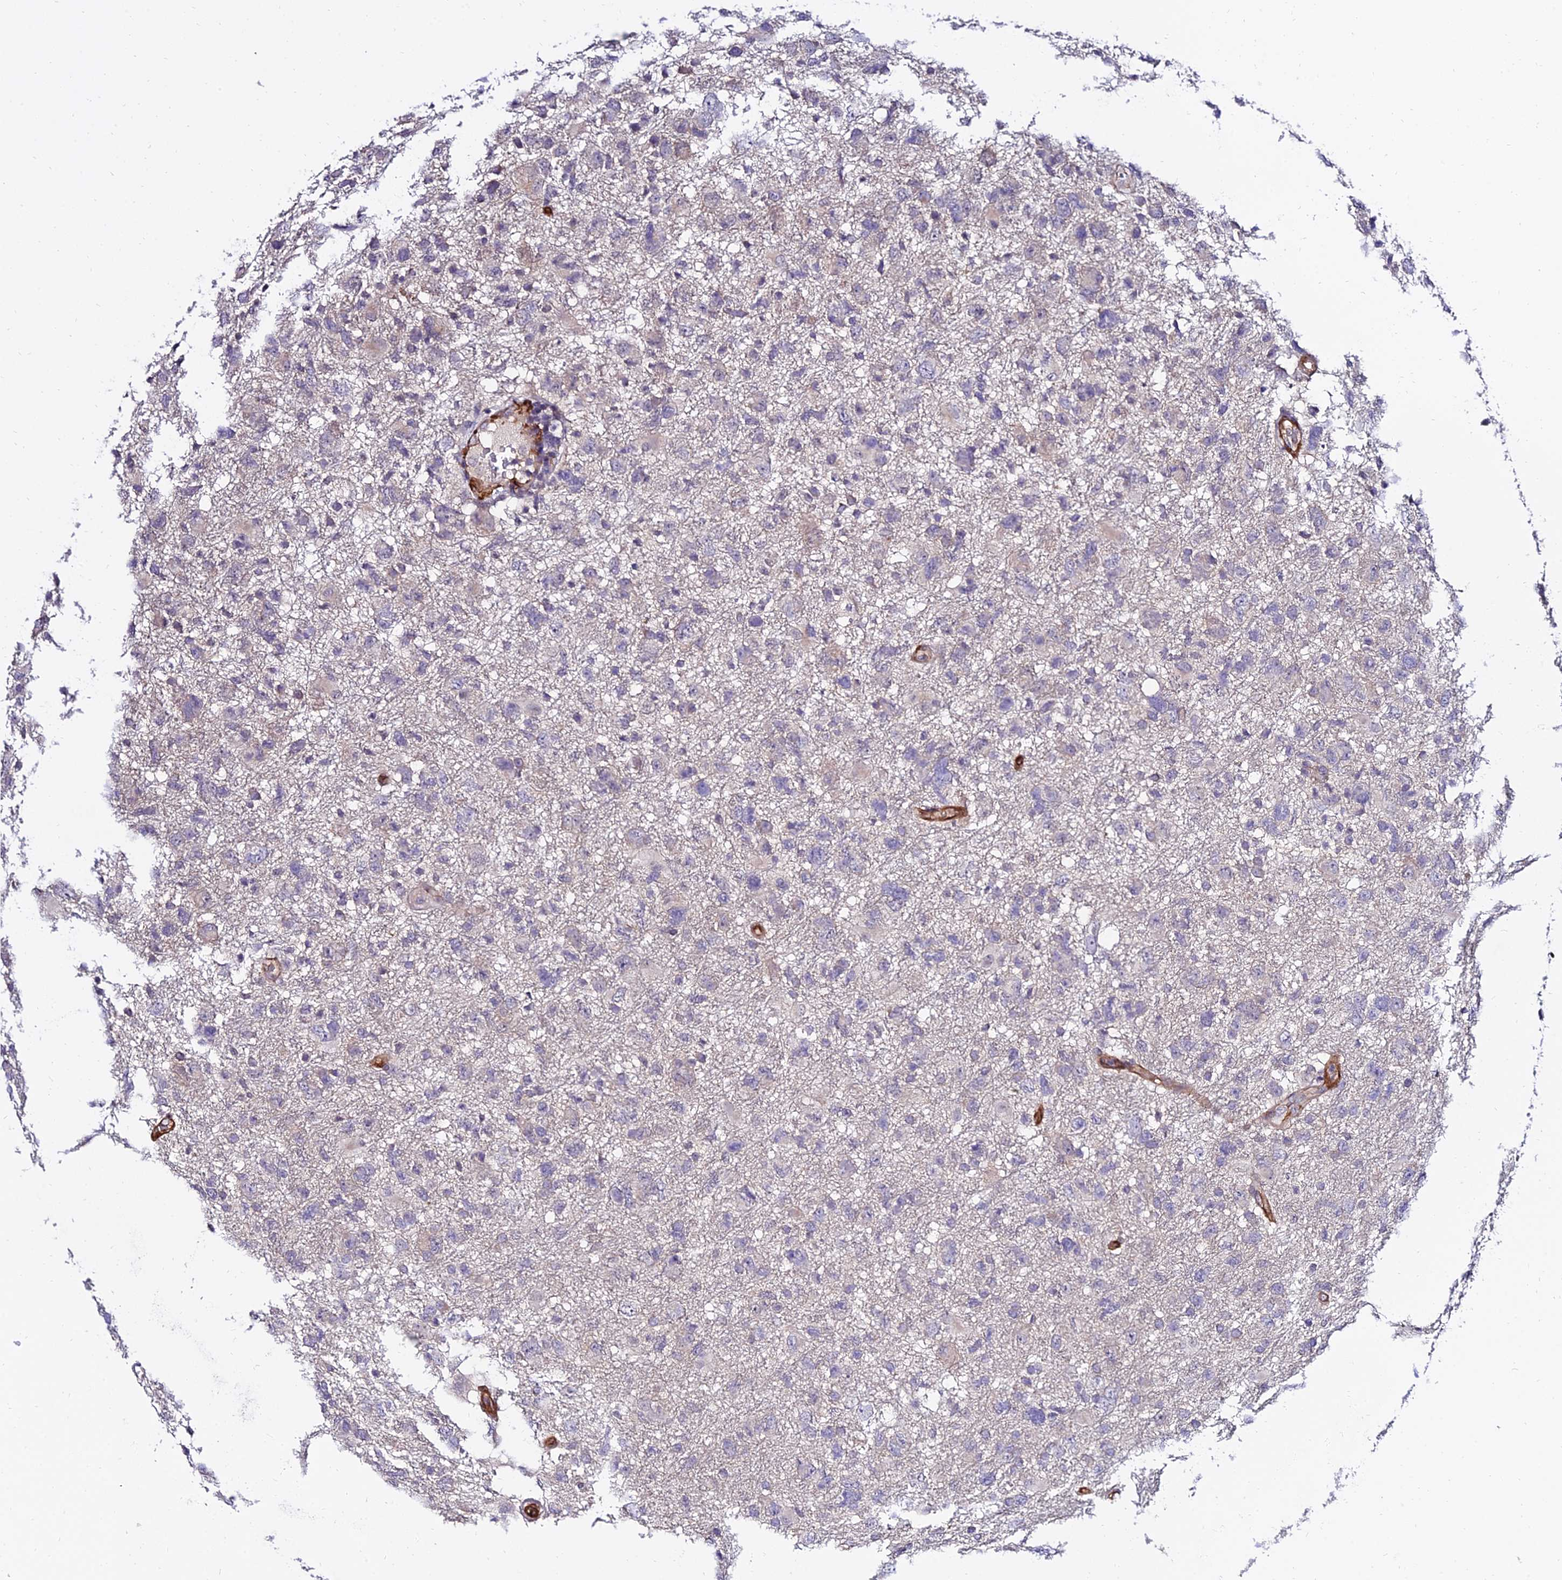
{"staining": {"intensity": "weak", "quantity": "<25%", "location": "cytoplasmic/membranous"}, "tissue": "glioma", "cell_type": "Tumor cells", "image_type": "cancer", "snomed": [{"axis": "morphology", "description": "Glioma, malignant, High grade"}, {"axis": "topography", "description": "Brain"}], "caption": "High magnification brightfield microscopy of malignant glioma (high-grade) stained with DAB (brown) and counterstained with hematoxylin (blue): tumor cells show no significant expression.", "gene": "ALDH3B2", "patient": {"sex": "male", "age": 61}}